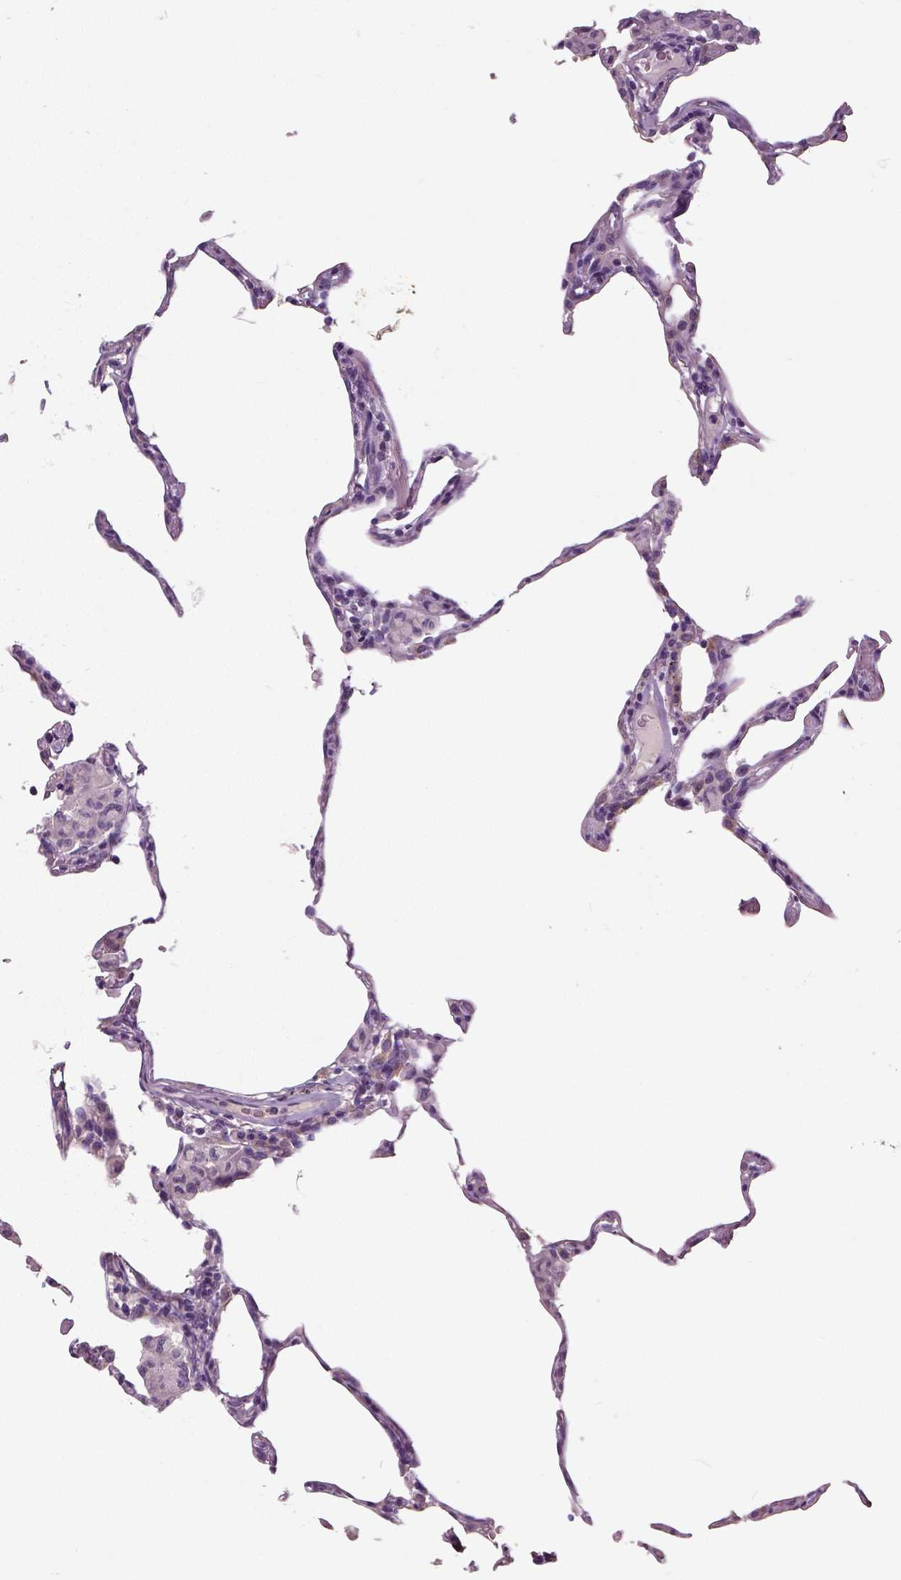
{"staining": {"intensity": "negative", "quantity": "none", "location": "none"}, "tissue": "lung", "cell_type": "Alveolar cells", "image_type": "normal", "snomed": [{"axis": "morphology", "description": "Normal tissue, NOS"}, {"axis": "topography", "description": "Lung"}], "caption": "High power microscopy photomicrograph of an immunohistochemistry micrograph of unremarkable lung, revealing no significant positivity in alveolar cells. (DAB immunohistochemistry with hematoxylin counter stain).", "gene": "NECAB1", "patient": {"sex": "female", "age": 57}}